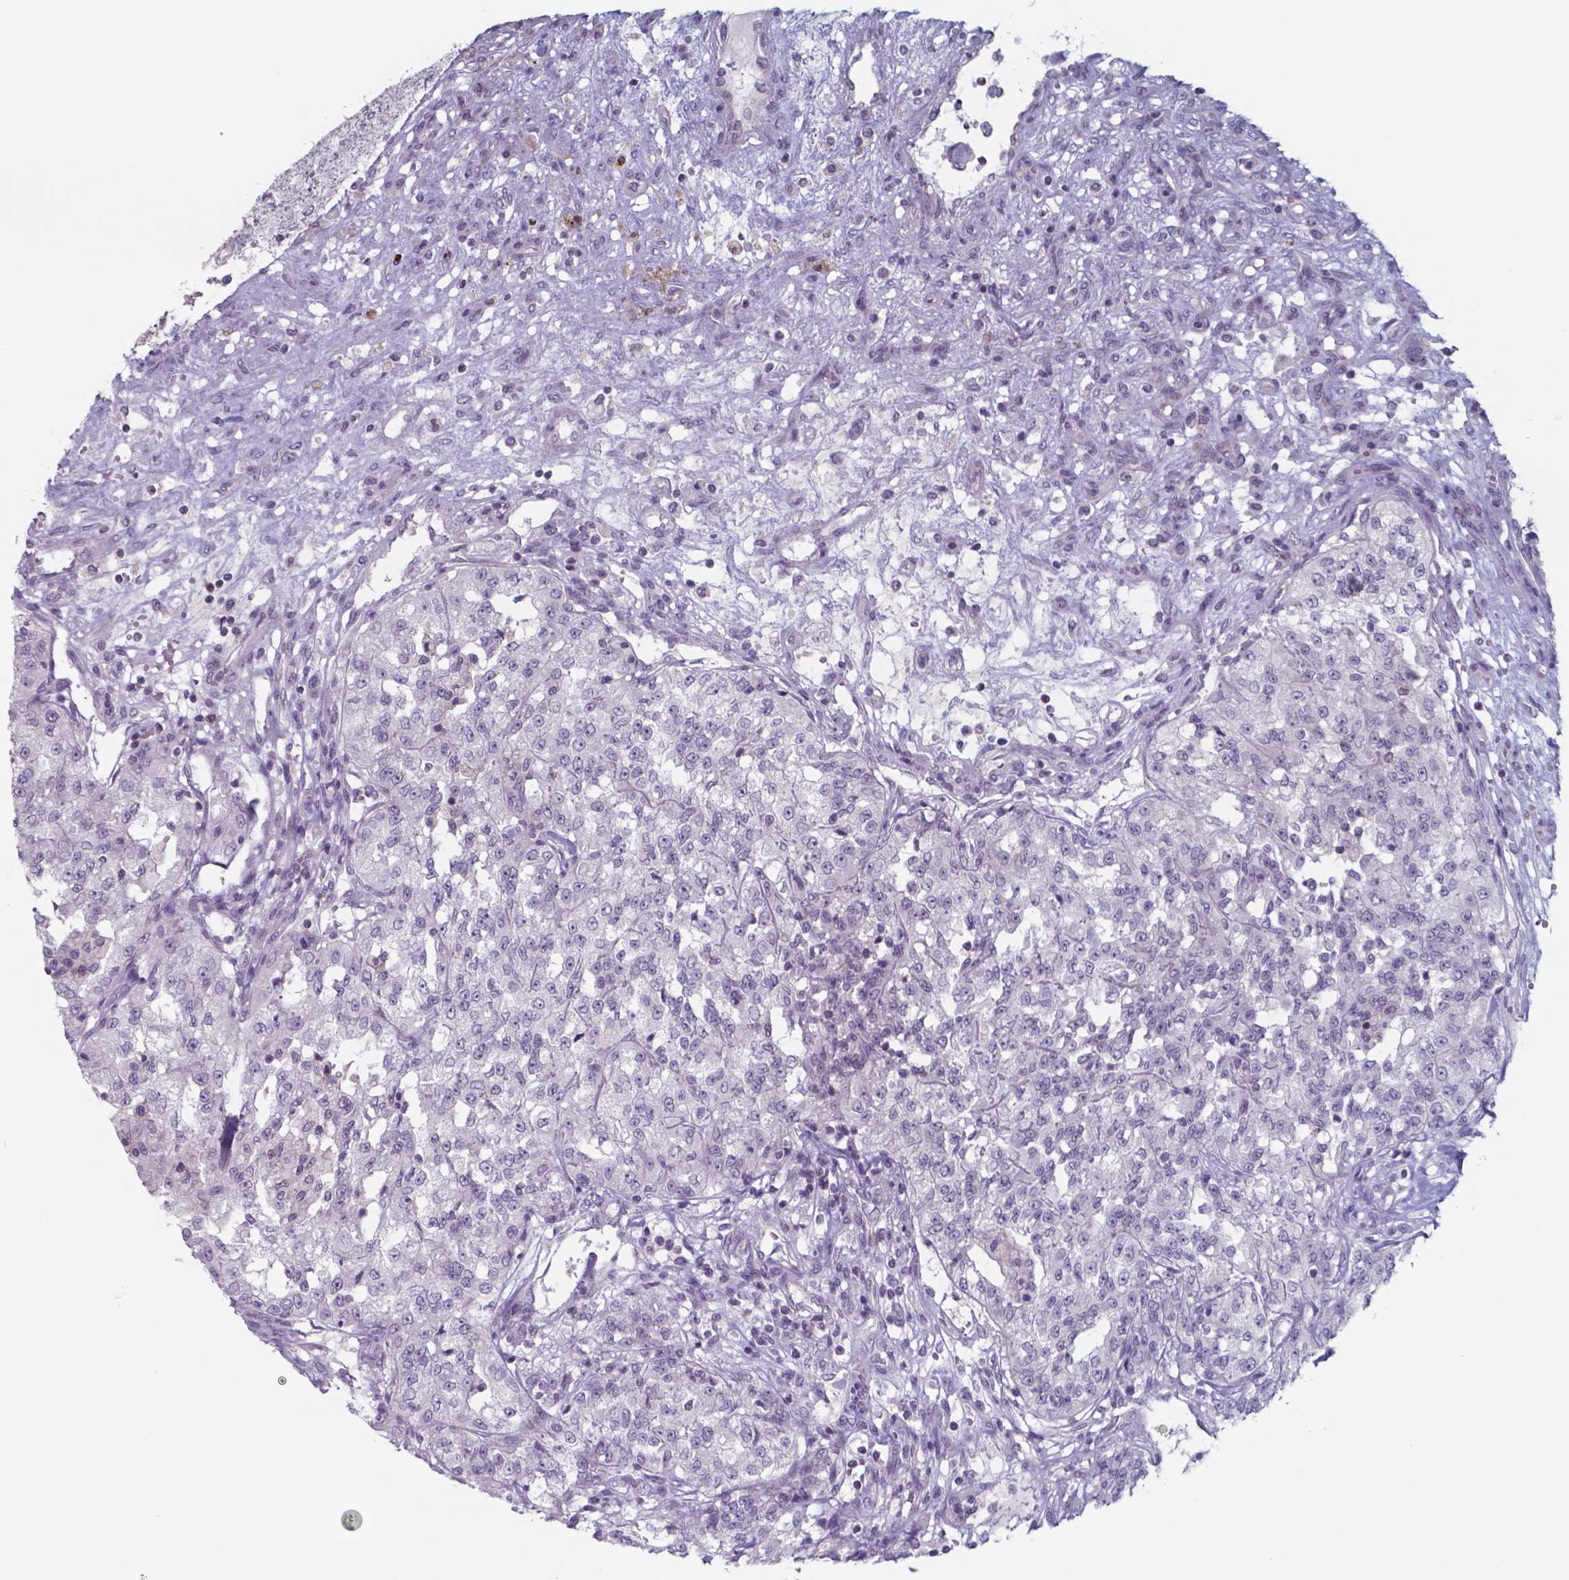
{"staining": {"intensity": "negative", "quantity": "none", "location": "none"}, "tissue": "renal cancer", "cell_type": "Tumor cells", "image_type": "cancer", "snomed": [{"axis": "morphology", "description": "Adenocarcinoma, NOS"}, {"axis": "topography", "description": "Kidney"}], "caption": "Adenocarcinoma (renal) stained for a protein using immunohistochemistry (IHC) demonstrates no positivity tumor cells.", "gene": "TDP2", "patient": {"sex": "female", "age": 63}}